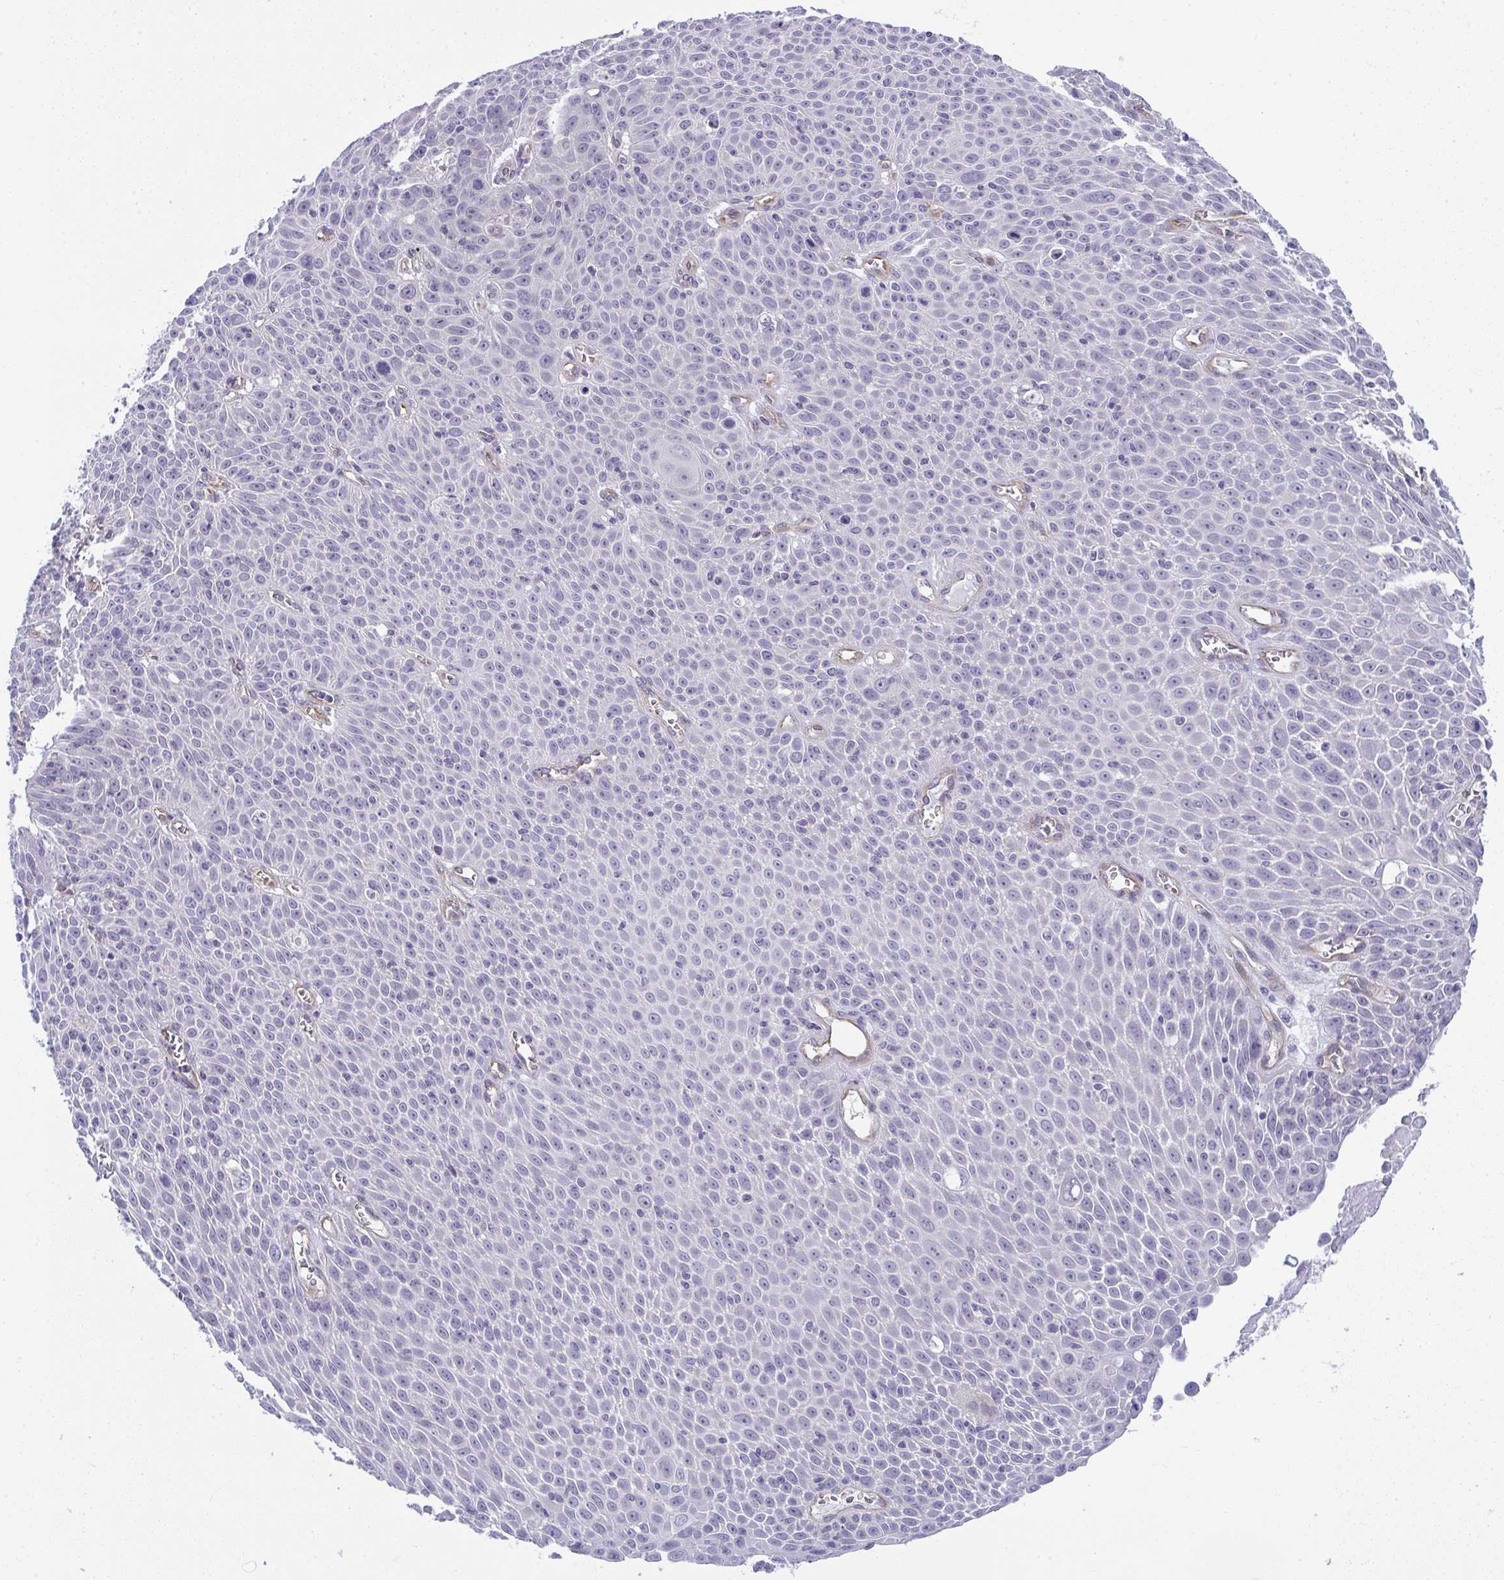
{"staining": {"intensity": "negative", "quantity": "none", "location": "none"}, "tissue": "lung cancer", "cell_type": "Tumor cells", "image_type": "cancer", "snomed": [{"axis": "morphology", "description": "Squamous cell carcinoma, NOS"}, {"axis": "morphology", "description": "Squamous cell carcinoma, metastatic, NOS"}, {"axis": "topography", "description": "Lymph node"}, {"axis": "topography", "description": "Lung"}], "caption": "Histopathology image shows no significant protein positivity in tumor cells of lung cancer.", "gene": "MYL12A", "patient": {"sex": "female", "age": 62}}